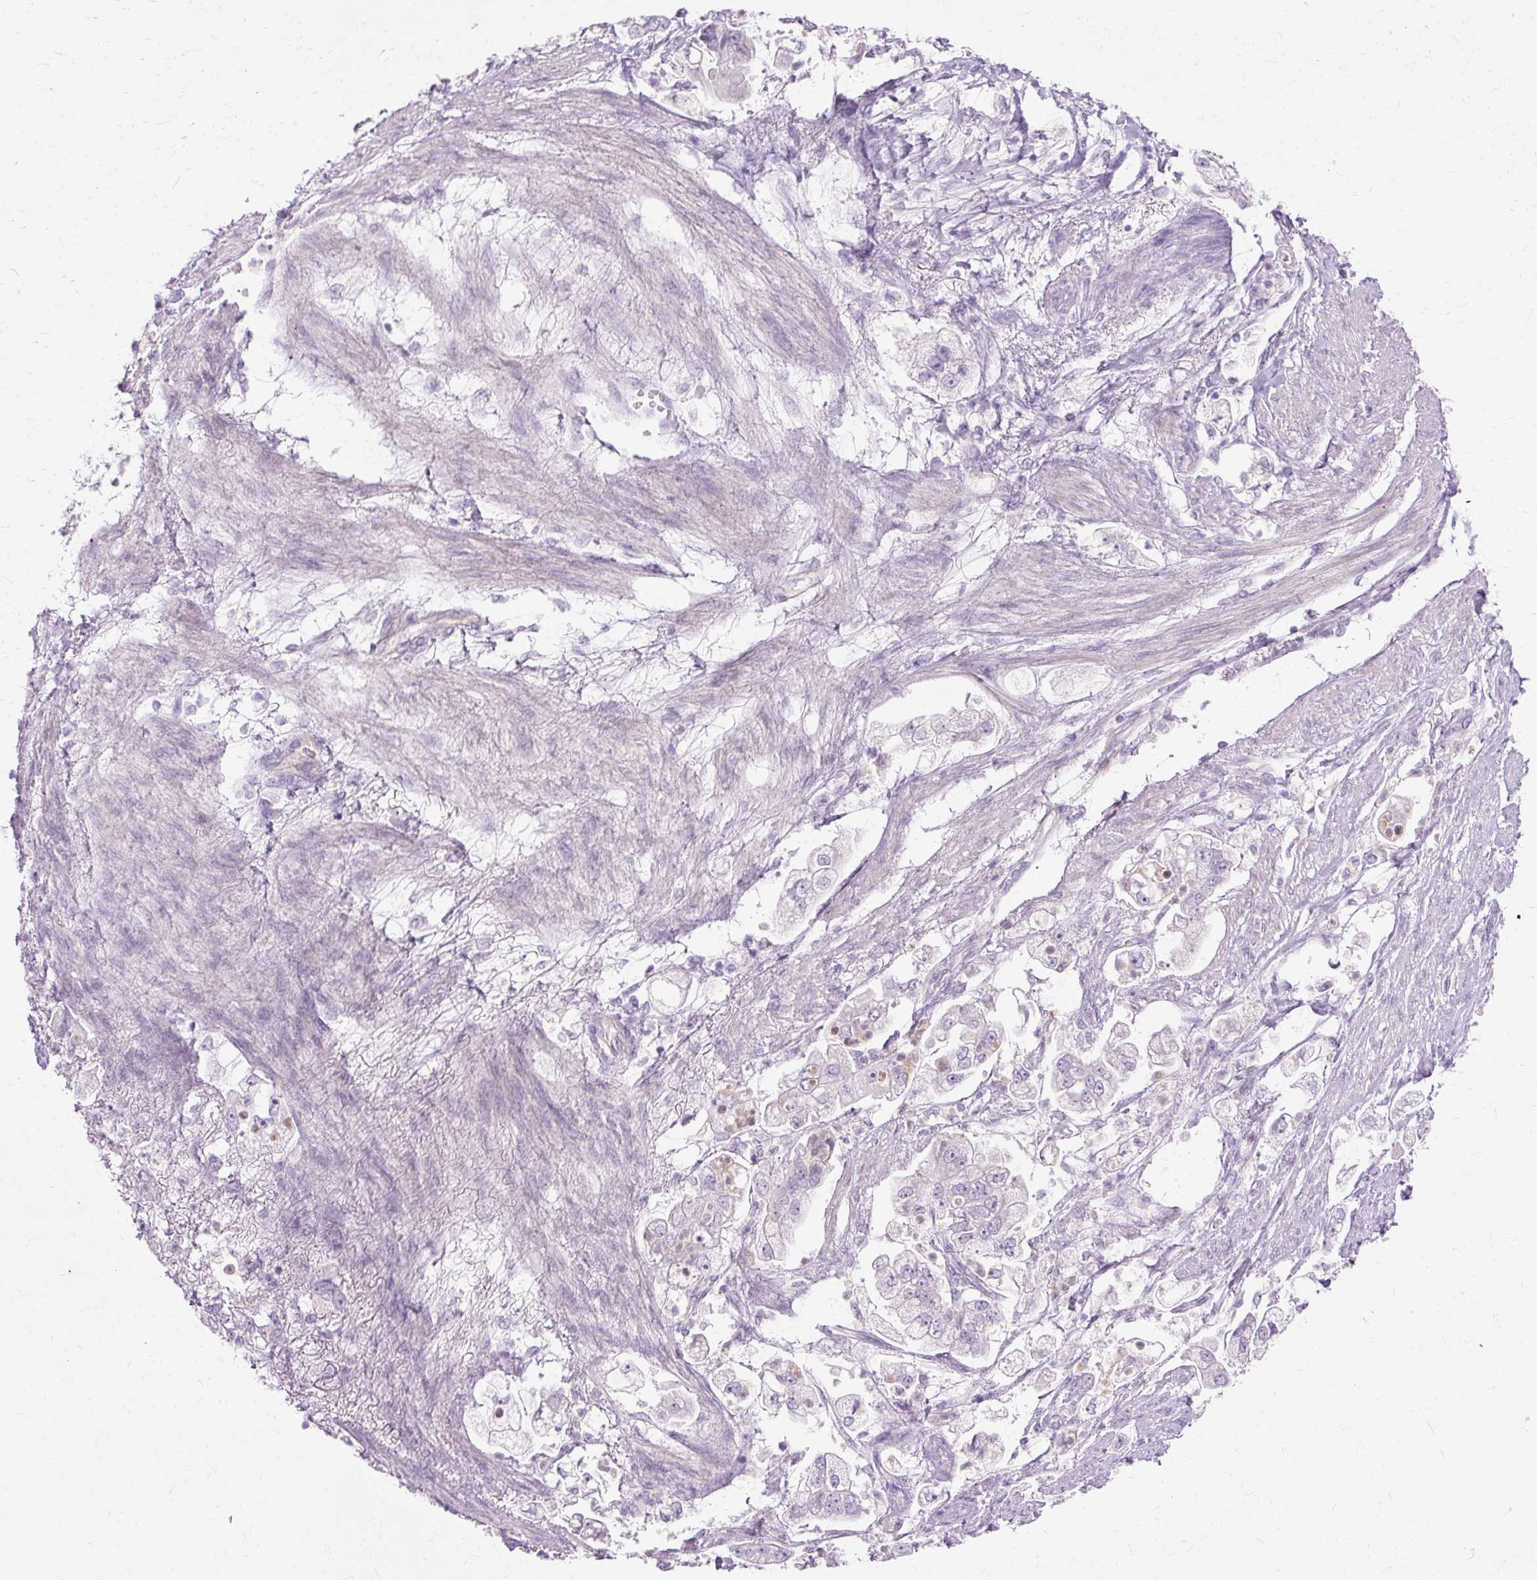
{"staining": {"intensity": "negative", "quantity": "none", "location": "none"}, "tissue": "stomach cancer", "cell_type": "Tumor cells", "image_type": "cancer", "snomed": [{"axis": "morphology", "description": "Adenocarcinoma, NOS"}, {"axis": "topography", "description": "Stomach"}], "caption": "Tumor cells are negative for protein expression in human adenocarcinoma (stomach). (DAB (3,3'-diaminobenzidine) immunohistochemistry with hematoxylin counter stain).", "gene": "HSD11B1", "patient": {"sex": "male", "age": 62}}